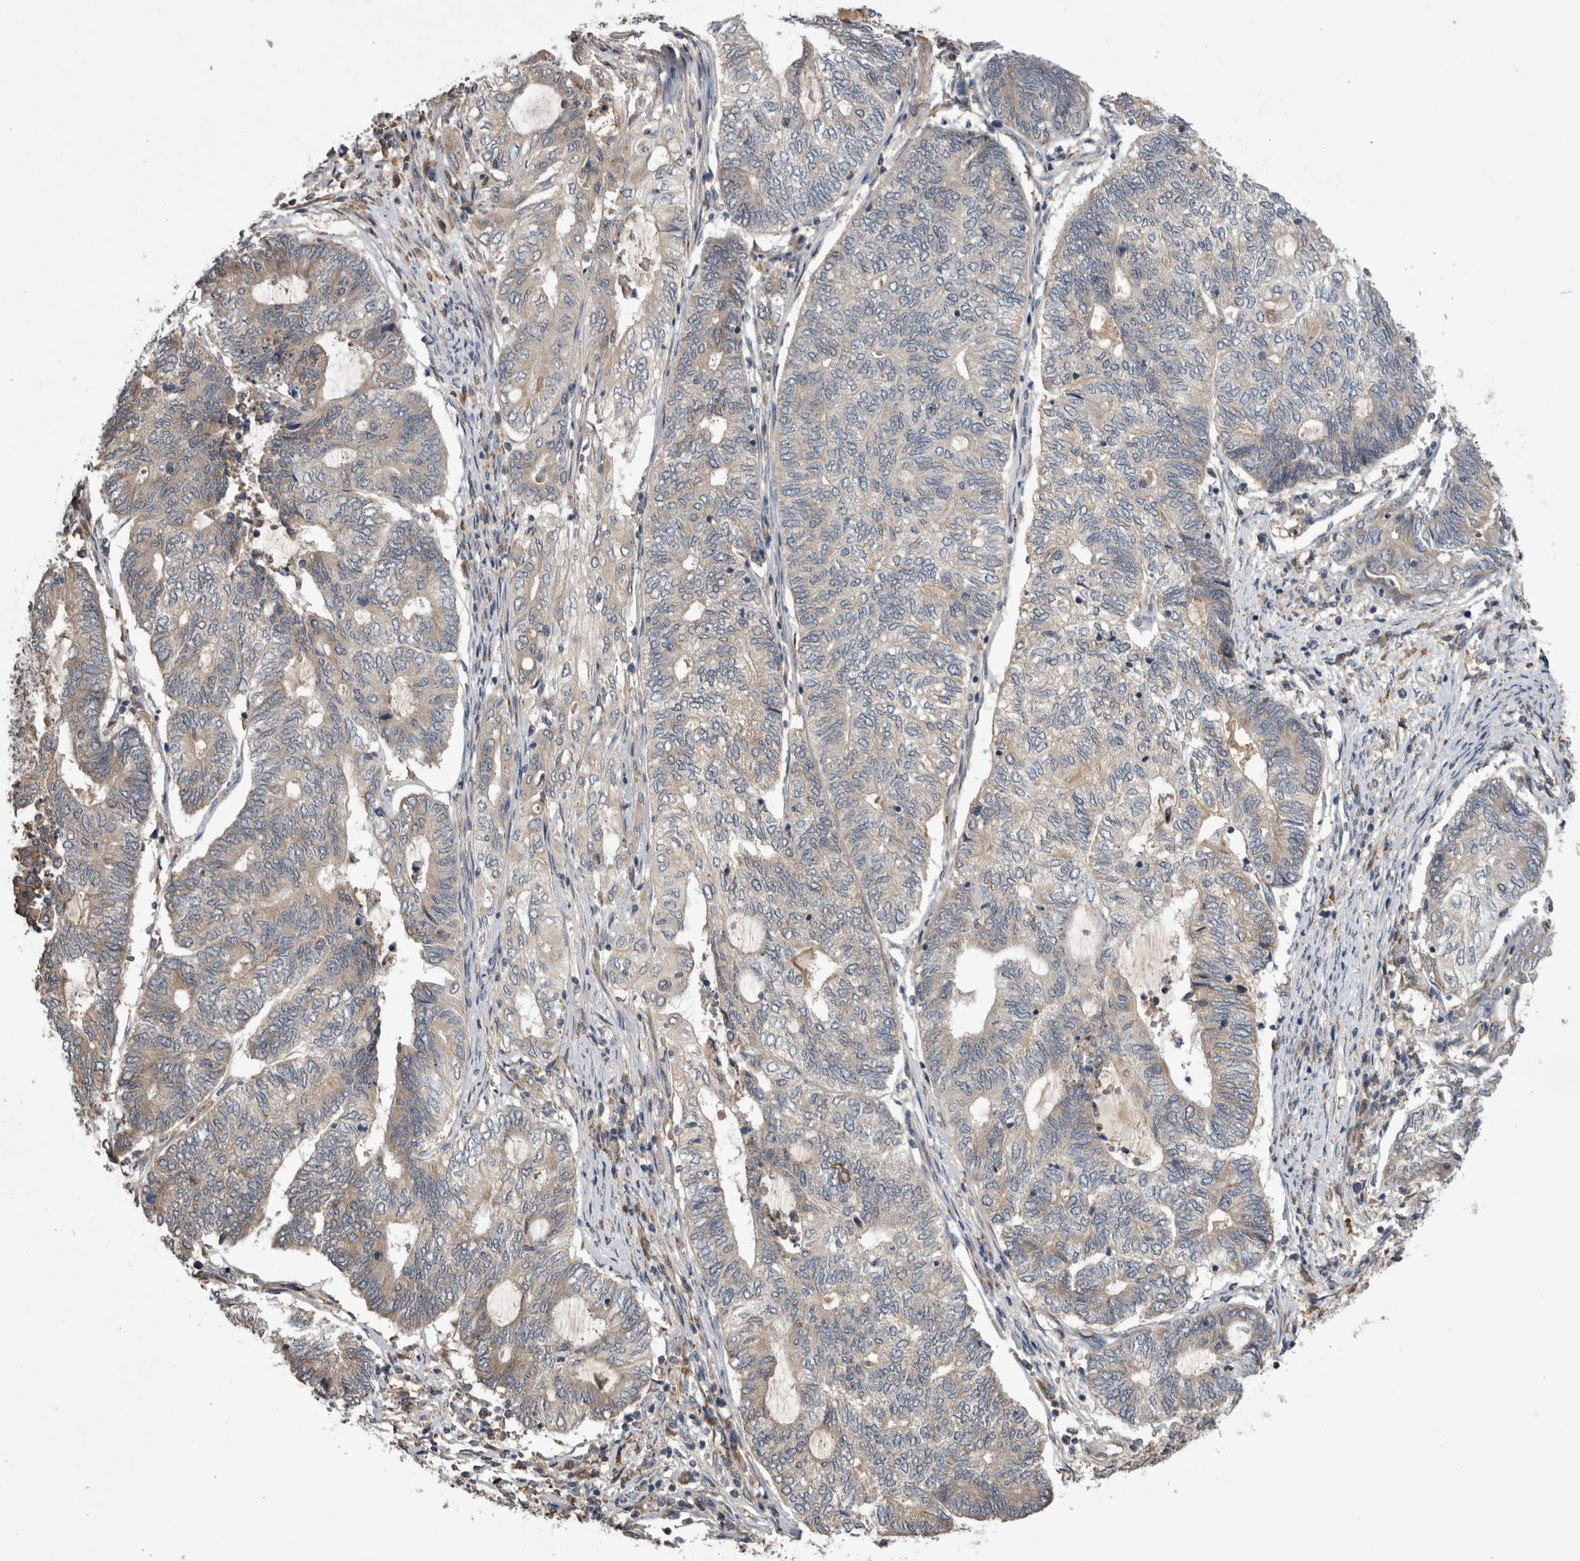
{"staining": {"intensity": "negative", "quantity": "none", "location": "none"}, "tissue": "endometrial cancer", "cell_type": "Tumor cells", "image_type": "cancer", "snomed": [{"axis": "morphology", "description": "Adenocarcinoma, NOS"}, {"axis": "topography", "description": "Uterus"}, {"axis": "topography", "description": "Endometrium"}], "caption": "The immunohistochemistry (IHC) photomicrograph has no significant expression in tumor cells of endometrial adenocarcinoma tissue.", "gene": "ANXA13", "patient": {"sex": "female", "age": 70}}